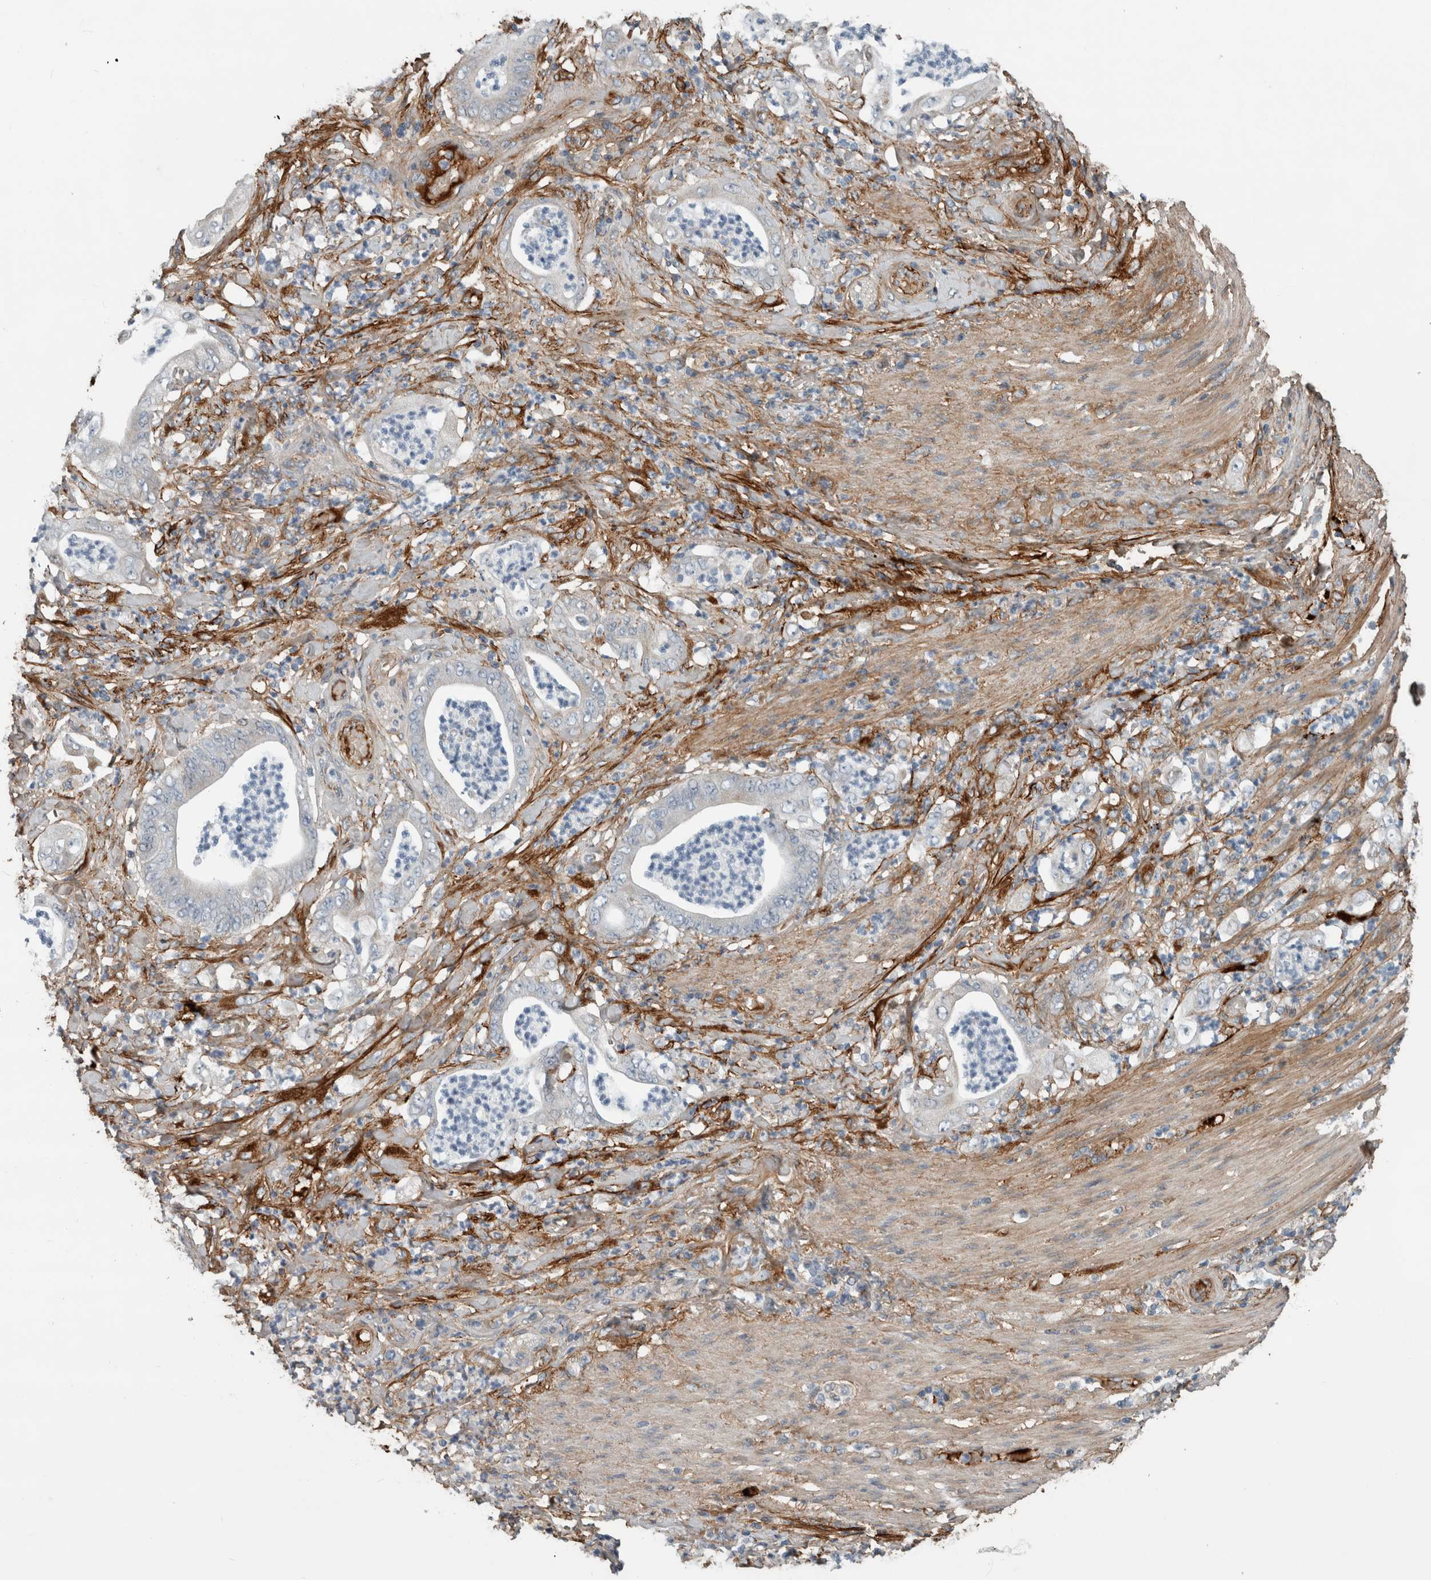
{"staining": {"intensity": "weak", "quantity": "<25%", "location": "cytoplasmic/membranous"}, "tissue": "stomach cancer", "cell_type": "Tumor cells", "image_type": "cancer", "snomed": [{"axis": "morphology", "description": "Adenocarcinoma, NOS"}, {"axis": "topography", "description": "Stomach"}], "caption": "Immunohistochemistry (IHC) of human stomach cancer displays no expression in tumor cells. (DAB (3,3'-diaminobenzidine) IHC, high magnification).", "gene": "FN1", "patient": {"sex": "female", "age": 73}}